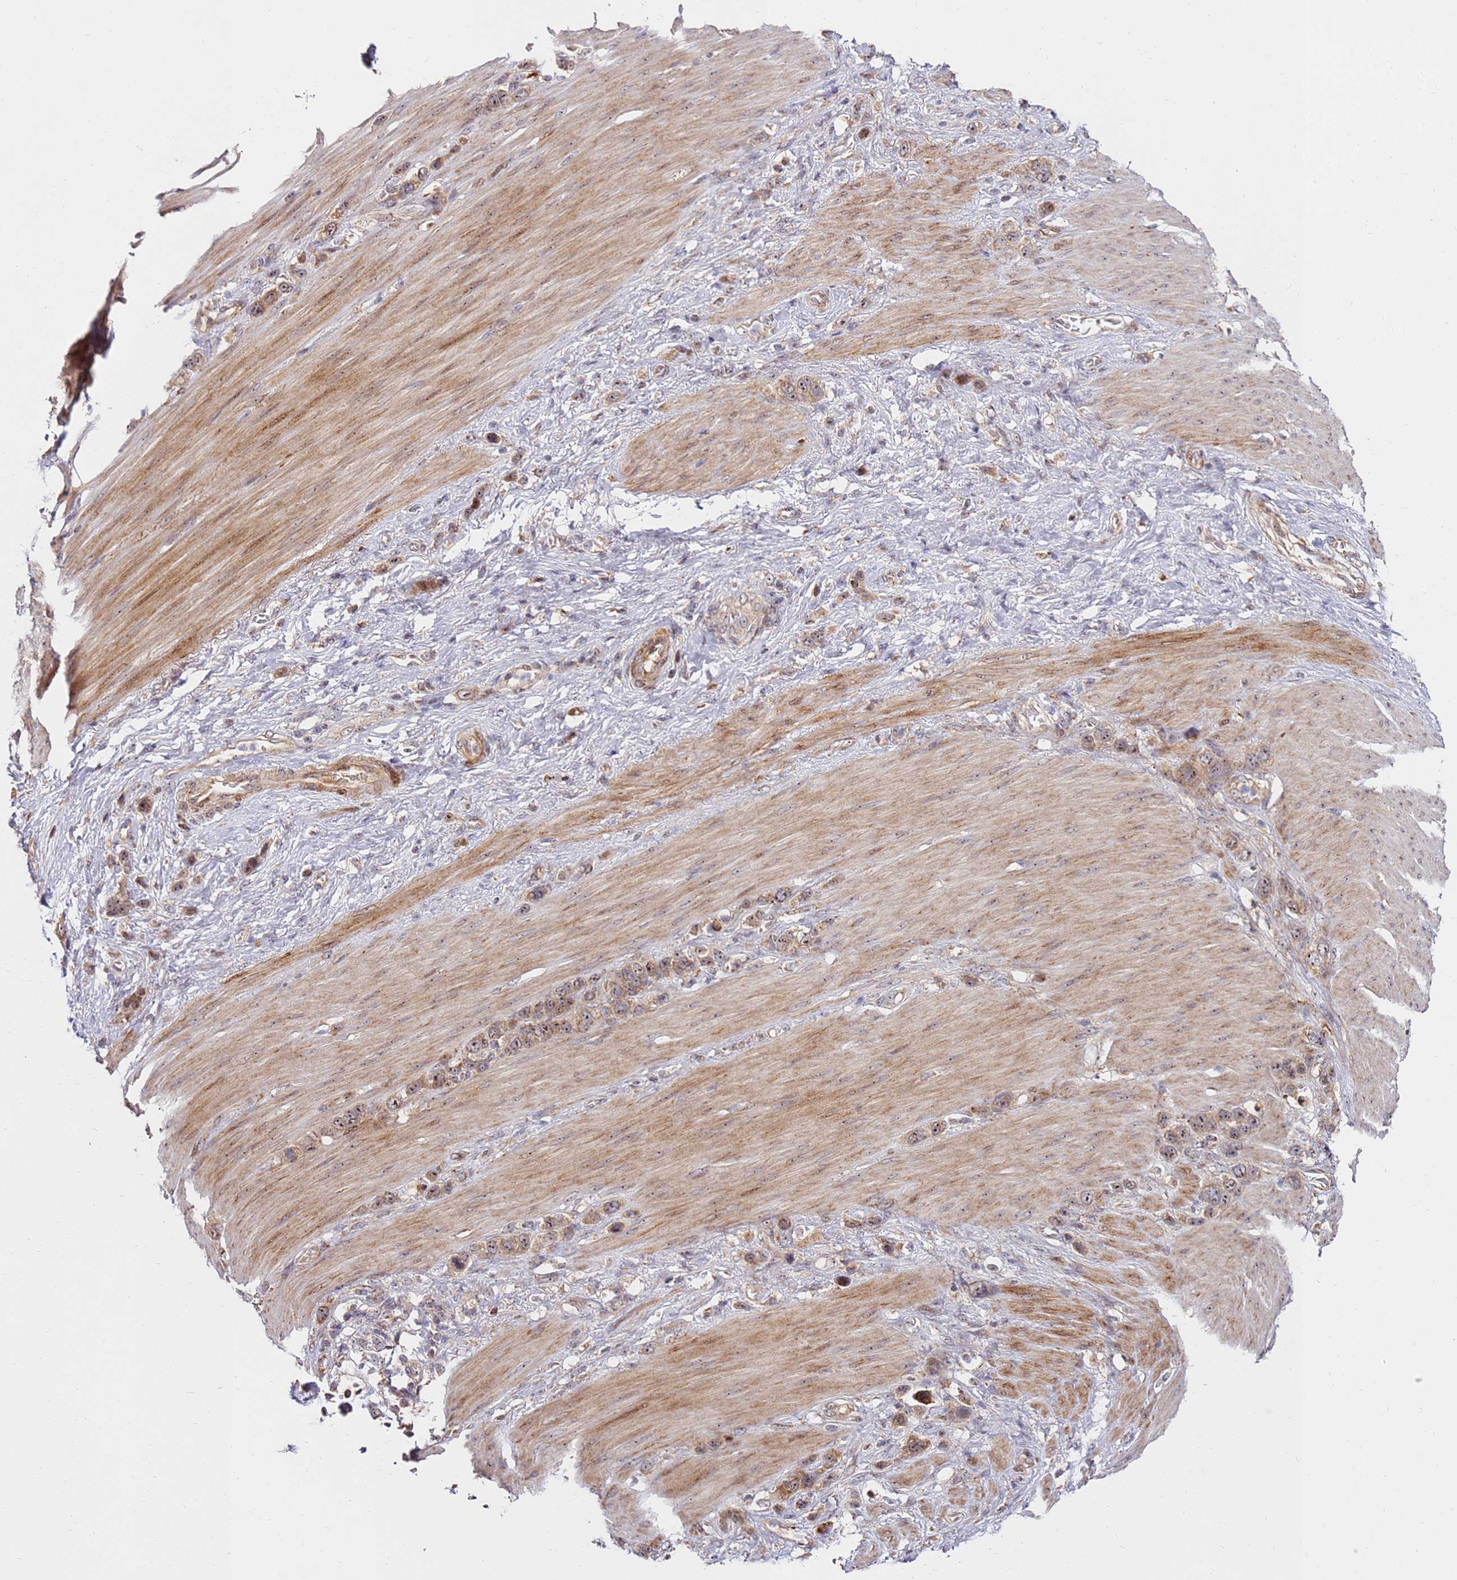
{"staining": {"intensity": "moderate", "quantity": ">75%", "location": "cytoplasmic/membranous,nuclear"}, "tissue": "stomach cancer", "cell_type": "Tumor cells", "image_type": "cancer", "snomed": [{"axis": "morphology", "description": "Adenocarcinoma, NOS"}, {"axis": "morphology", "description": "Adenocarcinoma, High grade"}, {"axis": "topography", "description": "Stomach, upper"}, {"axis": "topography", "description": "Stomach, lower"}], "caption": "The immunohistochemical stain shows moderate cytoplasmic/membranous and nuclear expression in tumor cells of stomach adenocarcinoma (high-grade) tissue.", "gene": "KIF25", "patient": {"sex": "female", "age": 65}}